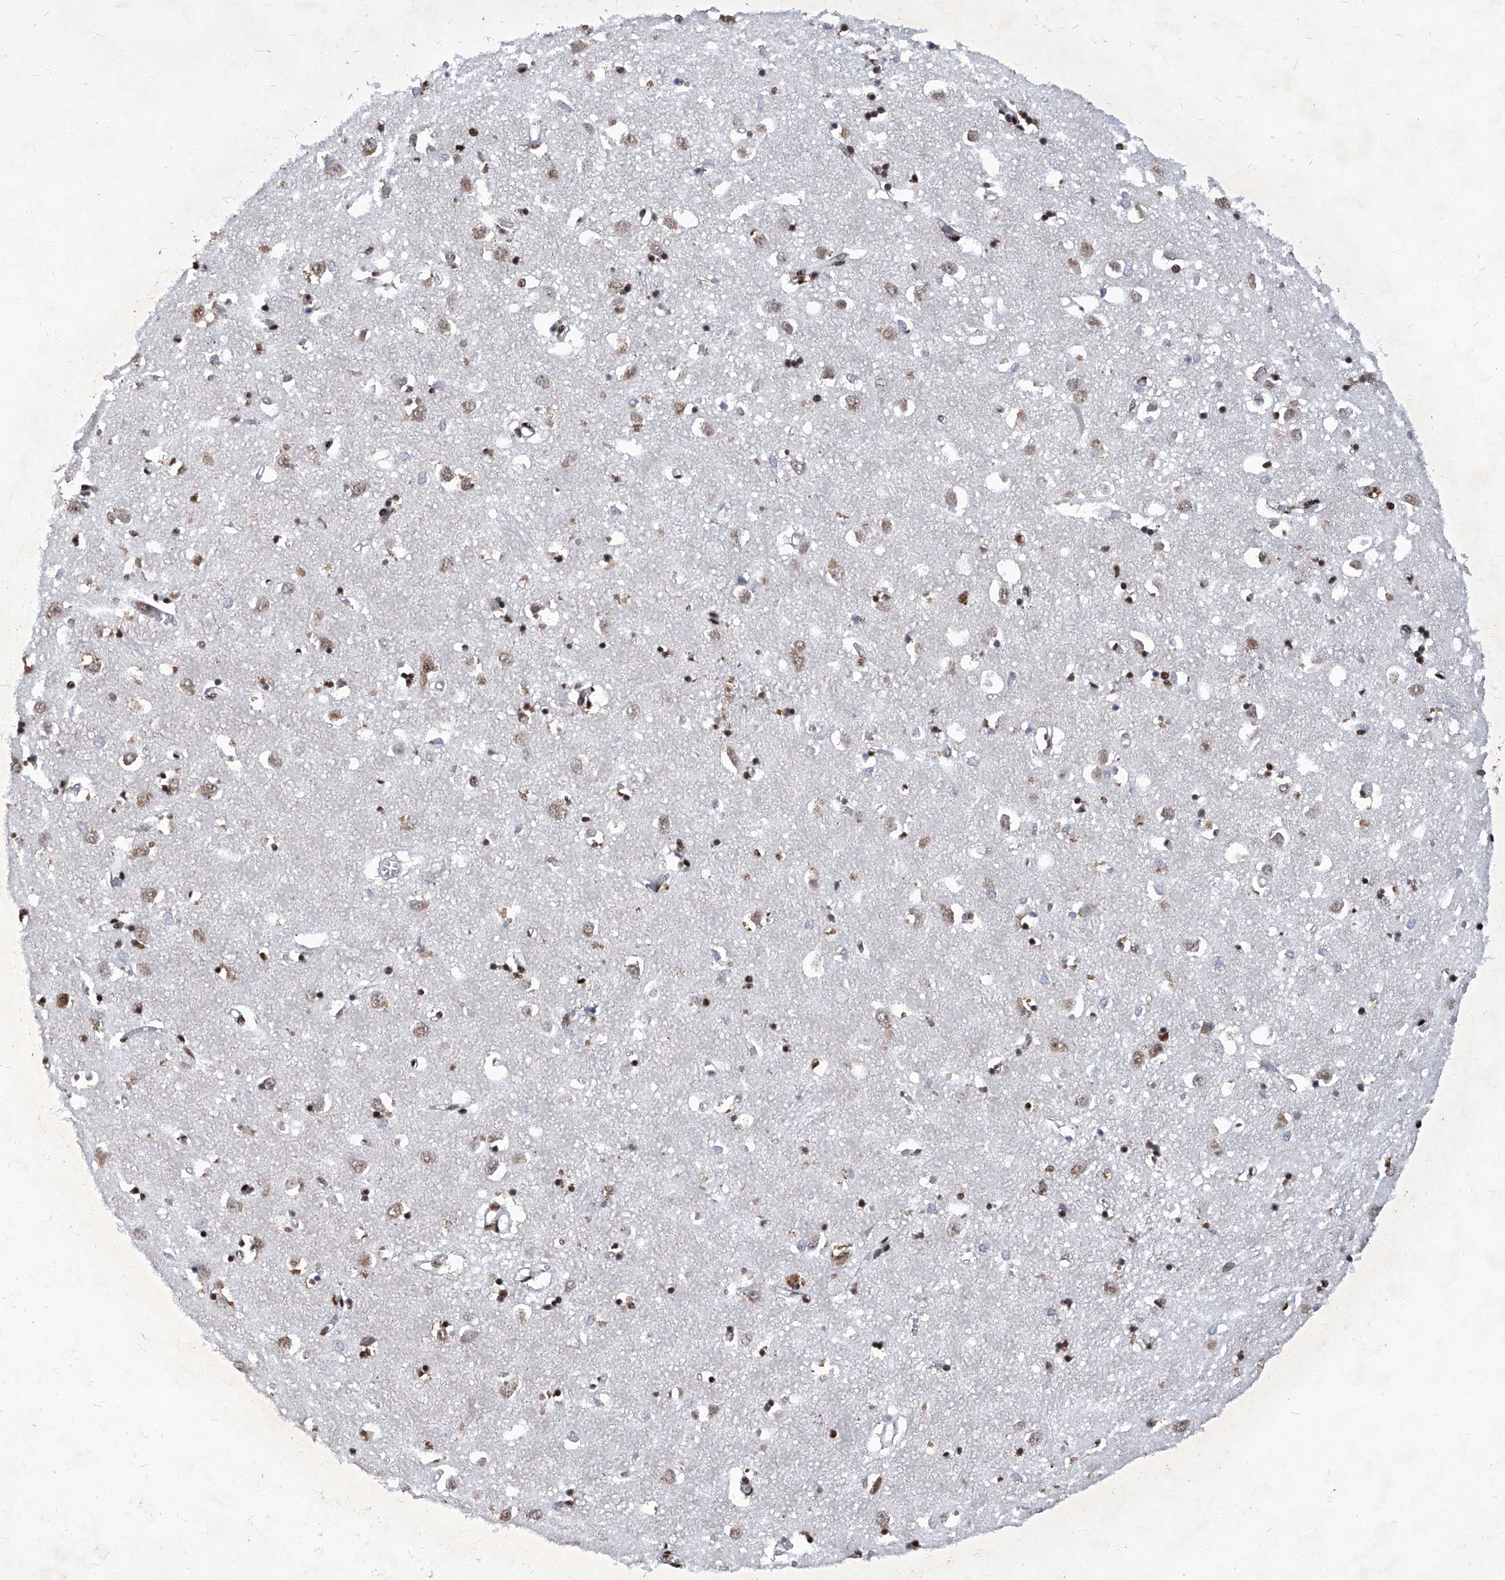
{"staining": {"intensity": "strong", "quantity": "25%-75%", "location": "nuclear"}, "tissue": "caudate", "cell_type": "Glial cells", "image_type": "normal", "snomed": [{"axis": "morphology", "description": "Normal tissue, NOS"}, {"axis": "topography", "description": "Lateral ventricle wall"}], "caption": "Immunohistochemical staining of benign caudate shows high levels of strong nuclear staining in approximately 25%-75% of glial cells.", "gene": "HBP1", "patient": {"sex": "male", "age": 70}}